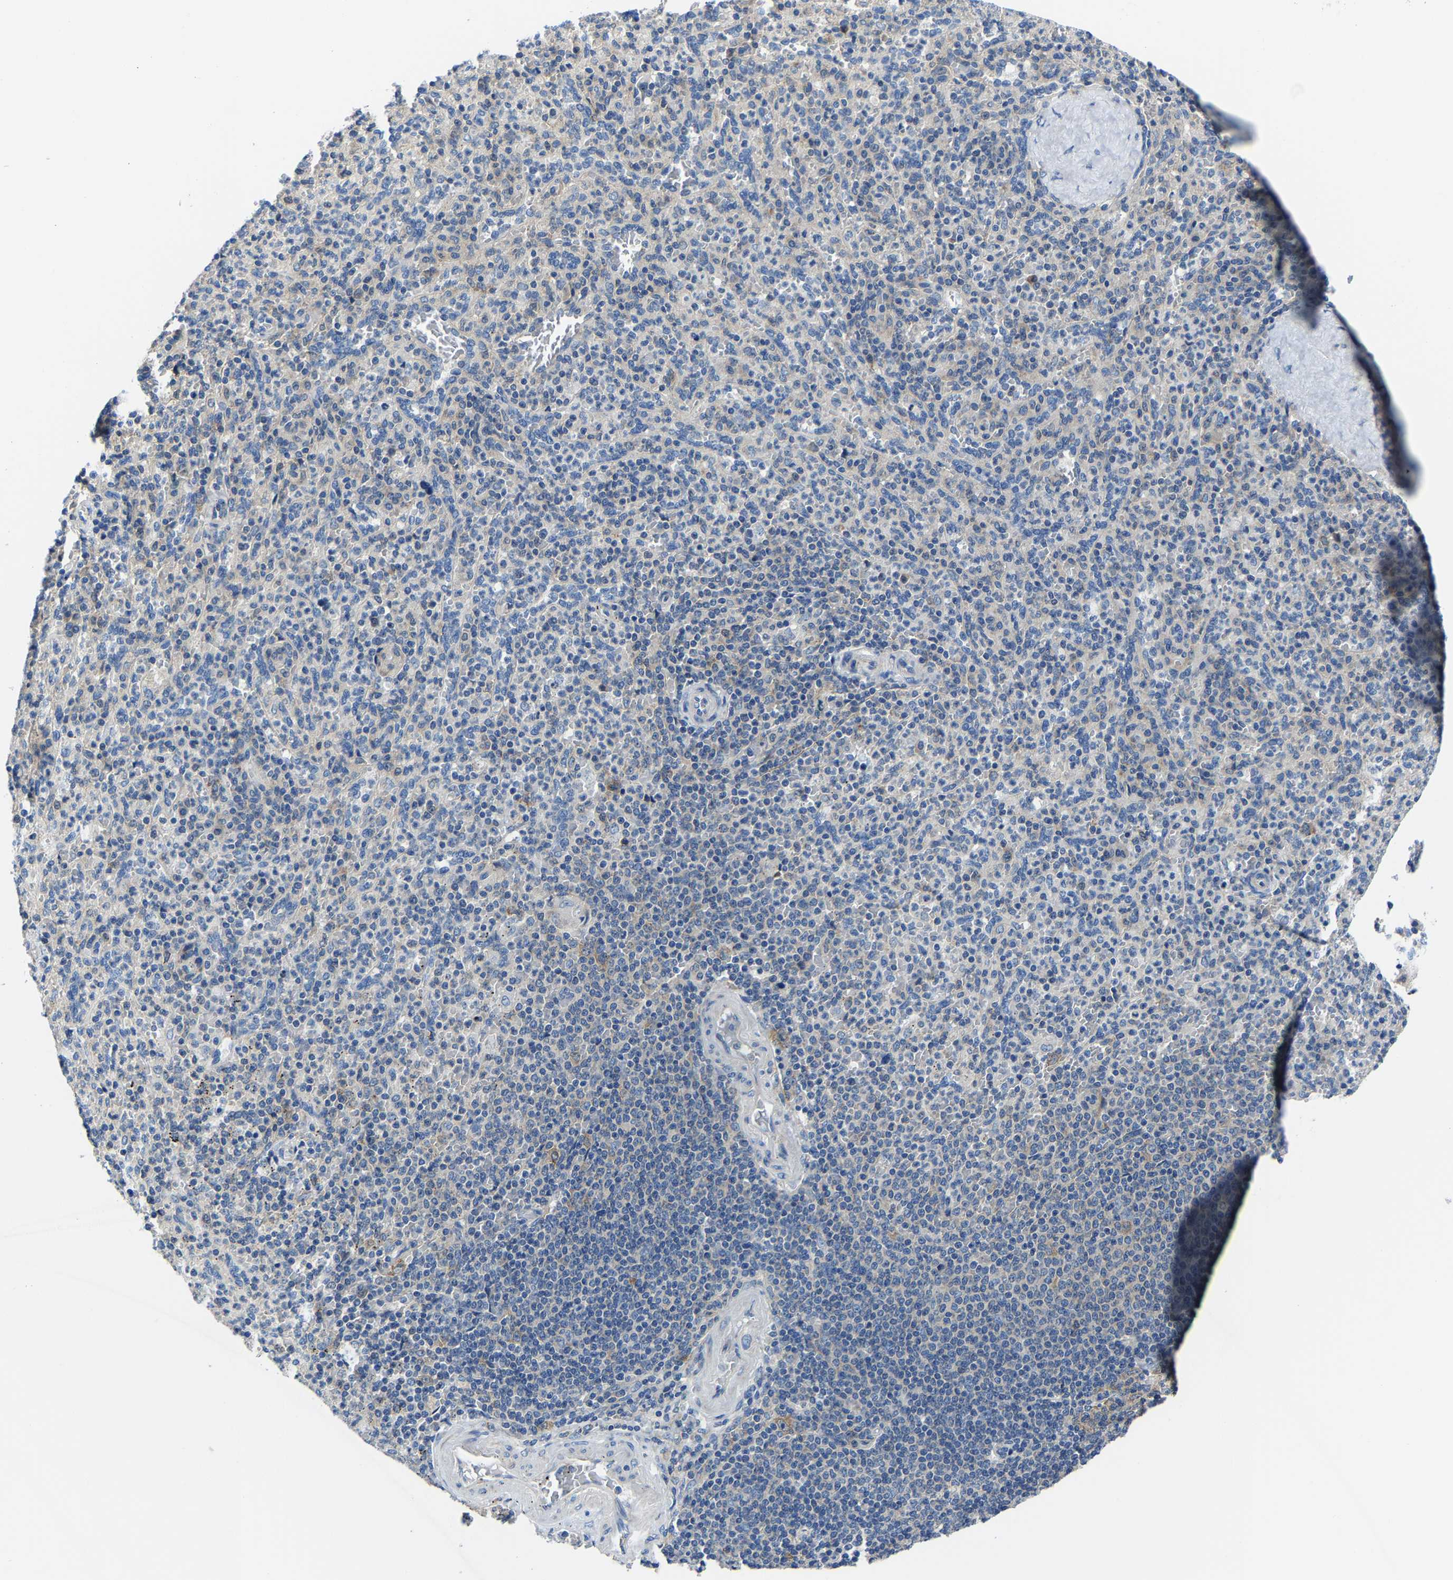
{"staining": {"intensity": "negative", "quantity": "none", "location": "none"}, "tissue": "spleen", "cell_type": "Cells in red pulp", "image_type": "normal", "snomed": [{"axis": "morphology", "description": "Normal tissue, NOS"}, {"axis": "topography", "description": "Spleen"}], "caption": "This histopathology image is of unremarkable spleen stained with IHC to label a protein in brown with the nuclei are counter-stained blue. There is no staining in cells in red pulp. (DAB immunohistochemistry, high magnification).", "gene": "G3BP2", "patient": {"sex": "male", "age": 36}}